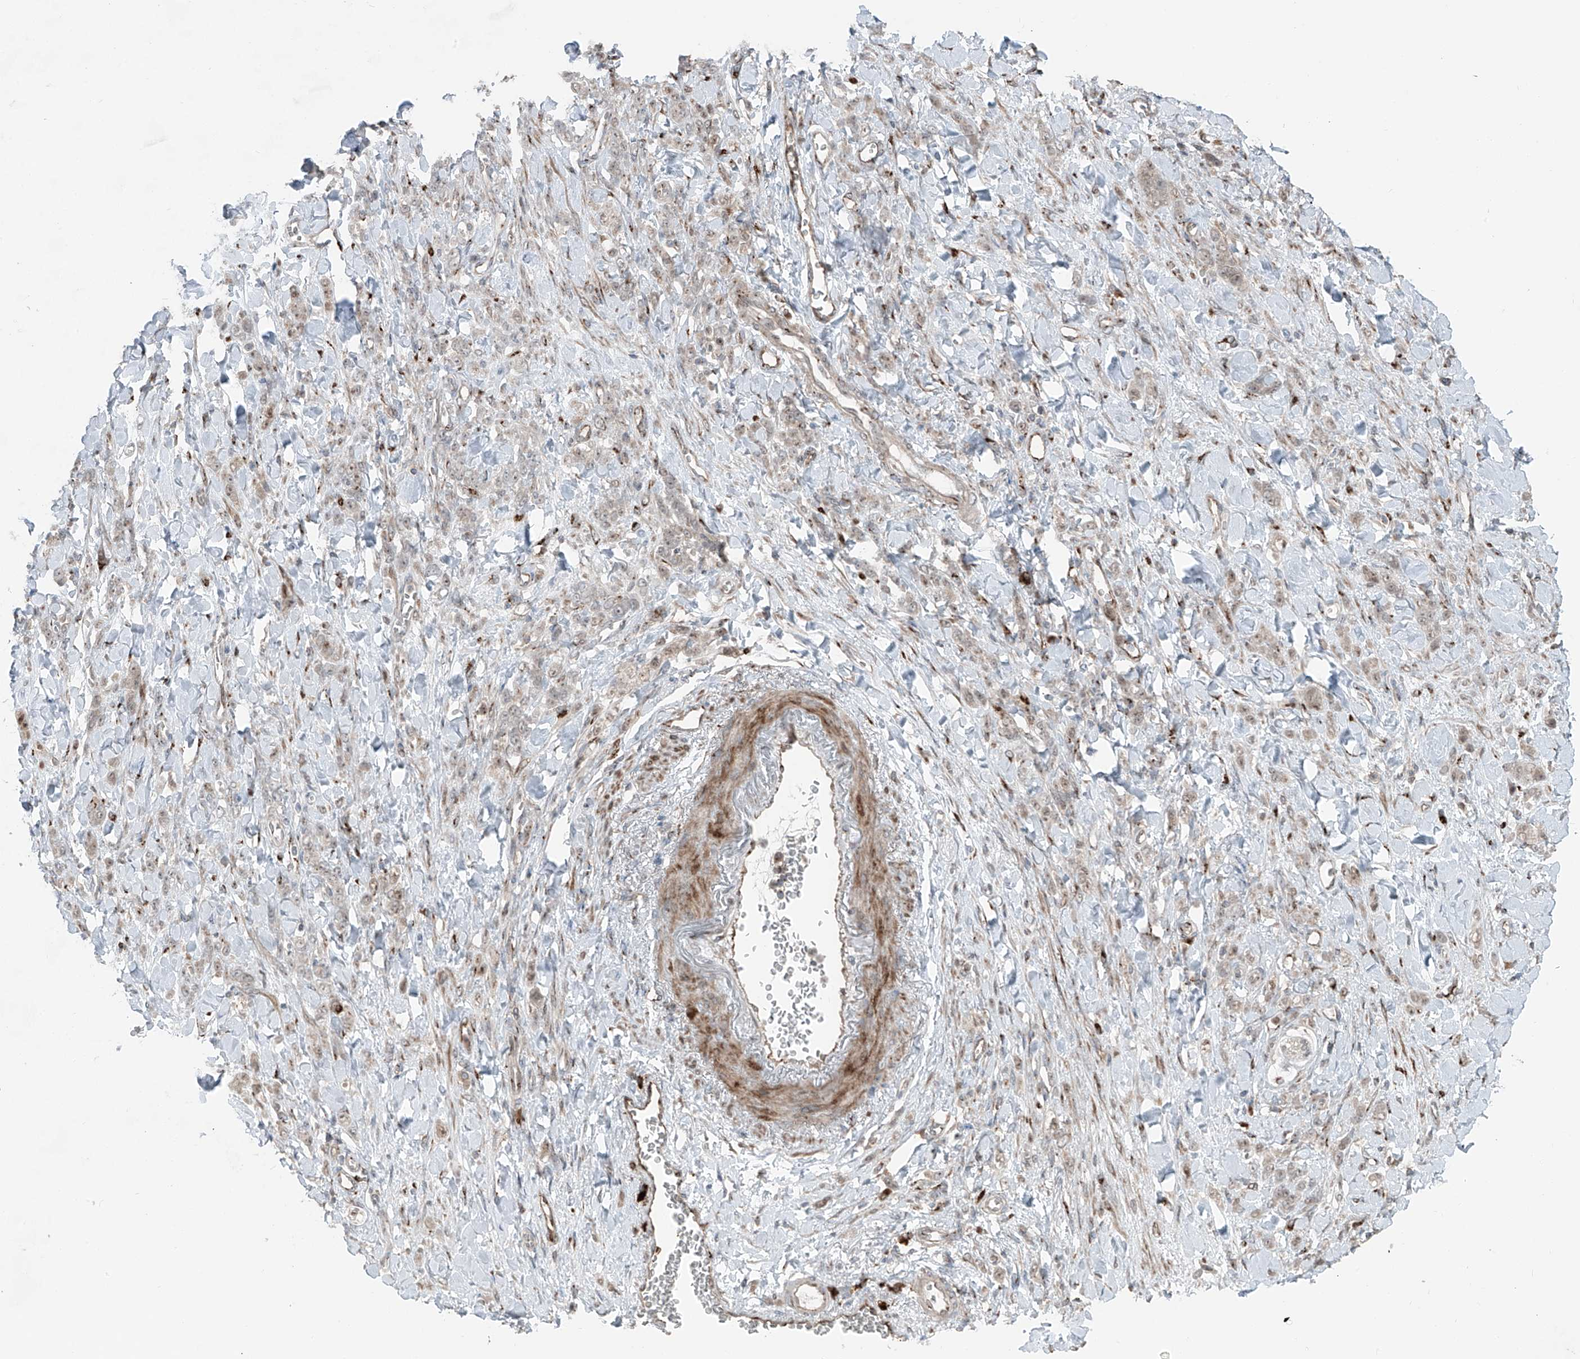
{"staining": {"intensity": "weak", "quantity": "25%-75%", "location": "cytoplasmic/membranous,nuclear"}, "tissue": "stomach cancer", "cell_type": "Tumor cells", "image_type": "cancer", "snomed": [{"axis": "morphology", "description": "Normal tissue, NOS"}, {"axis": "morphology", "description": "Adenocarcinoma, NOS"}, {"axis": "topography", "description": "Stomach"}], "caption": "This is an image of IHC staining of stomach cancer (adenocarcinoma), which shows weak expression in the cytoplasmic/membranous and nuclear of tumor cells.", "gene": "ERLEC1", "patient": {"sex": "male", "age": 82}}